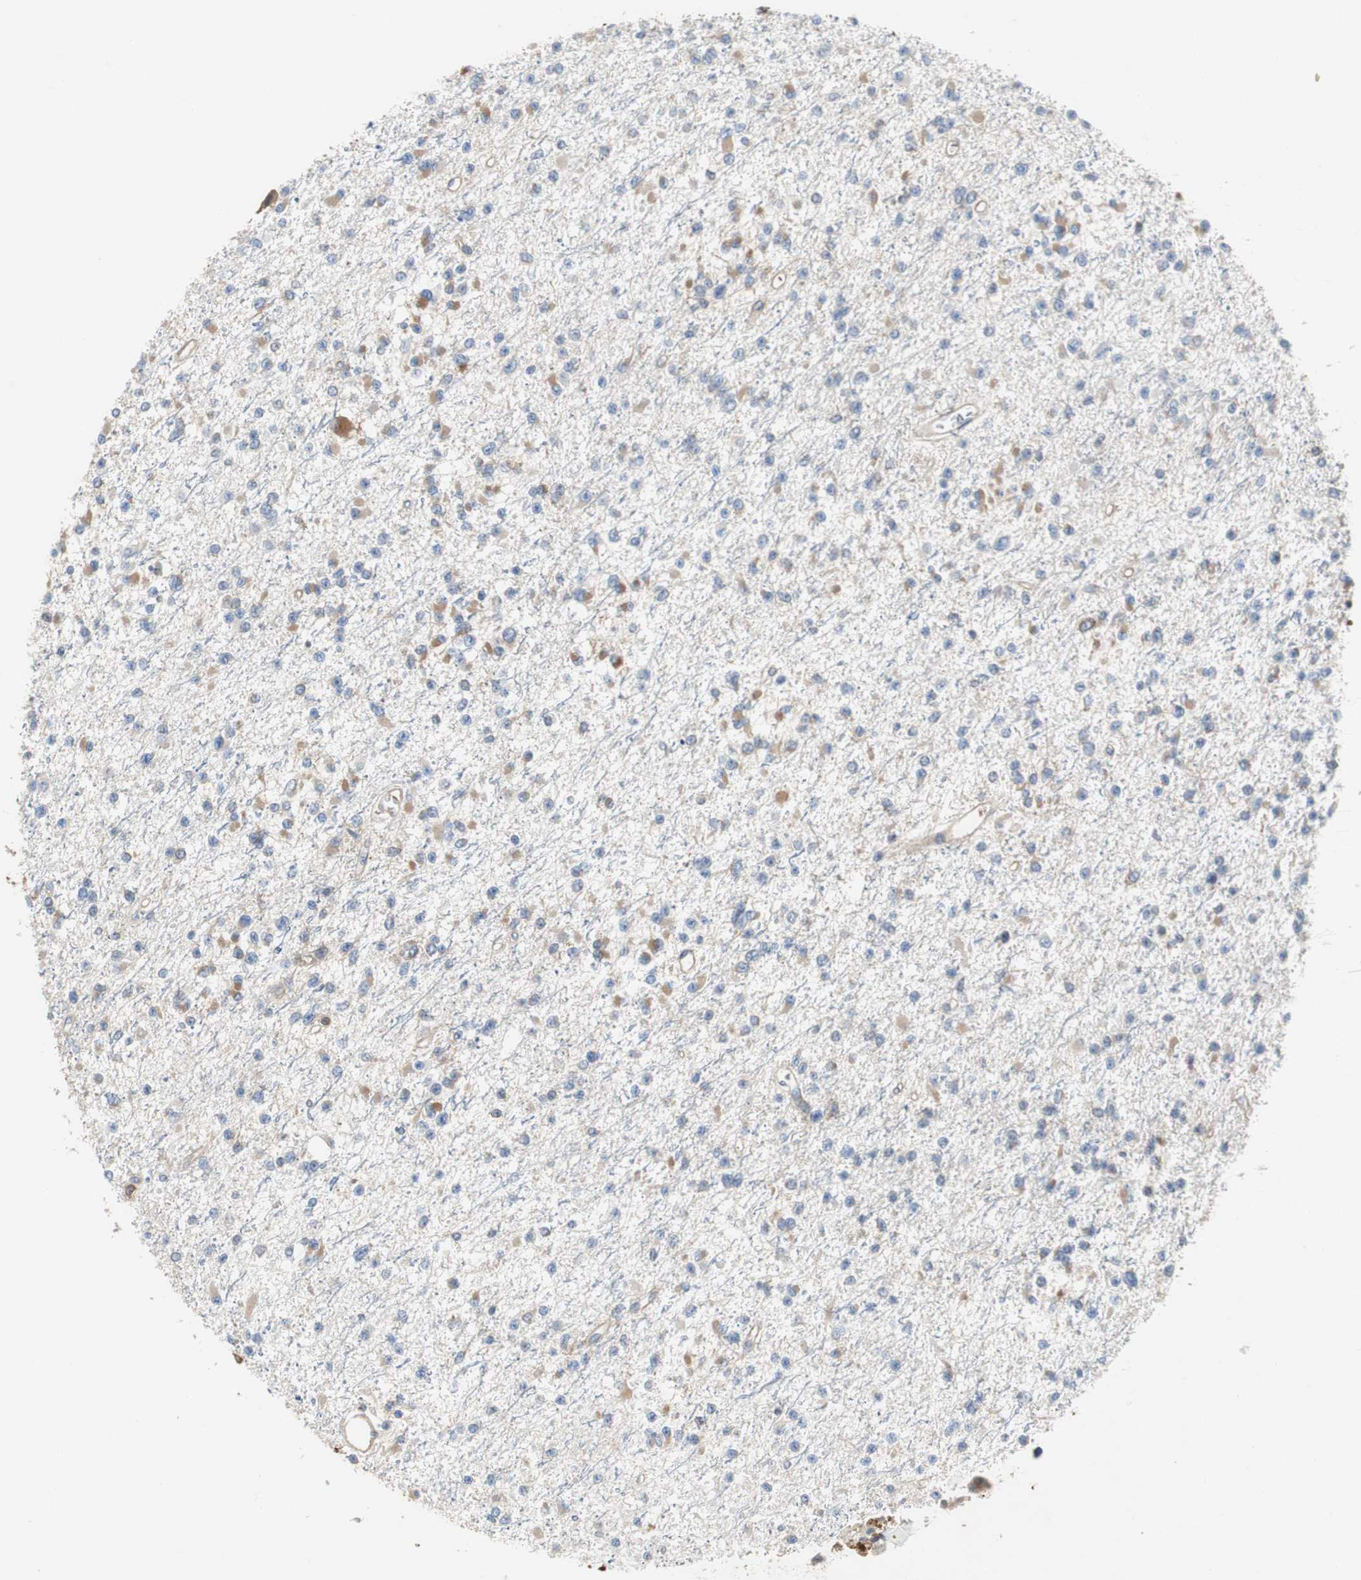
{"staining": {"intensity": "weak", "quantity": "25%-75%", "location": "cytoplasmic/membranous"}, "tissue": "glioma", "cell_type": "Tumor cells", "image_type": "cancer", "snomed": [{"axis": "morphology", "description": "Glioma, malignant, Low grade"}, {"axis": "topography", "description": "Brain"}], "caption": "Immunohistochemistry staining of malignant low-grade glioma, which exhibits low levels of weak cytoplasmic/membranous staining in approximately 25%-75% of tumor cells indicating weak cytoplasmic/membranous protein staining. The staining was performed using DAB (3,3'-diaminobenzidine) (brown) for protein detection and nuclei were counterstained in hematoxylin (blue).", "gene": "GYS1", "patient": {"sex": "female", "age": 22}}